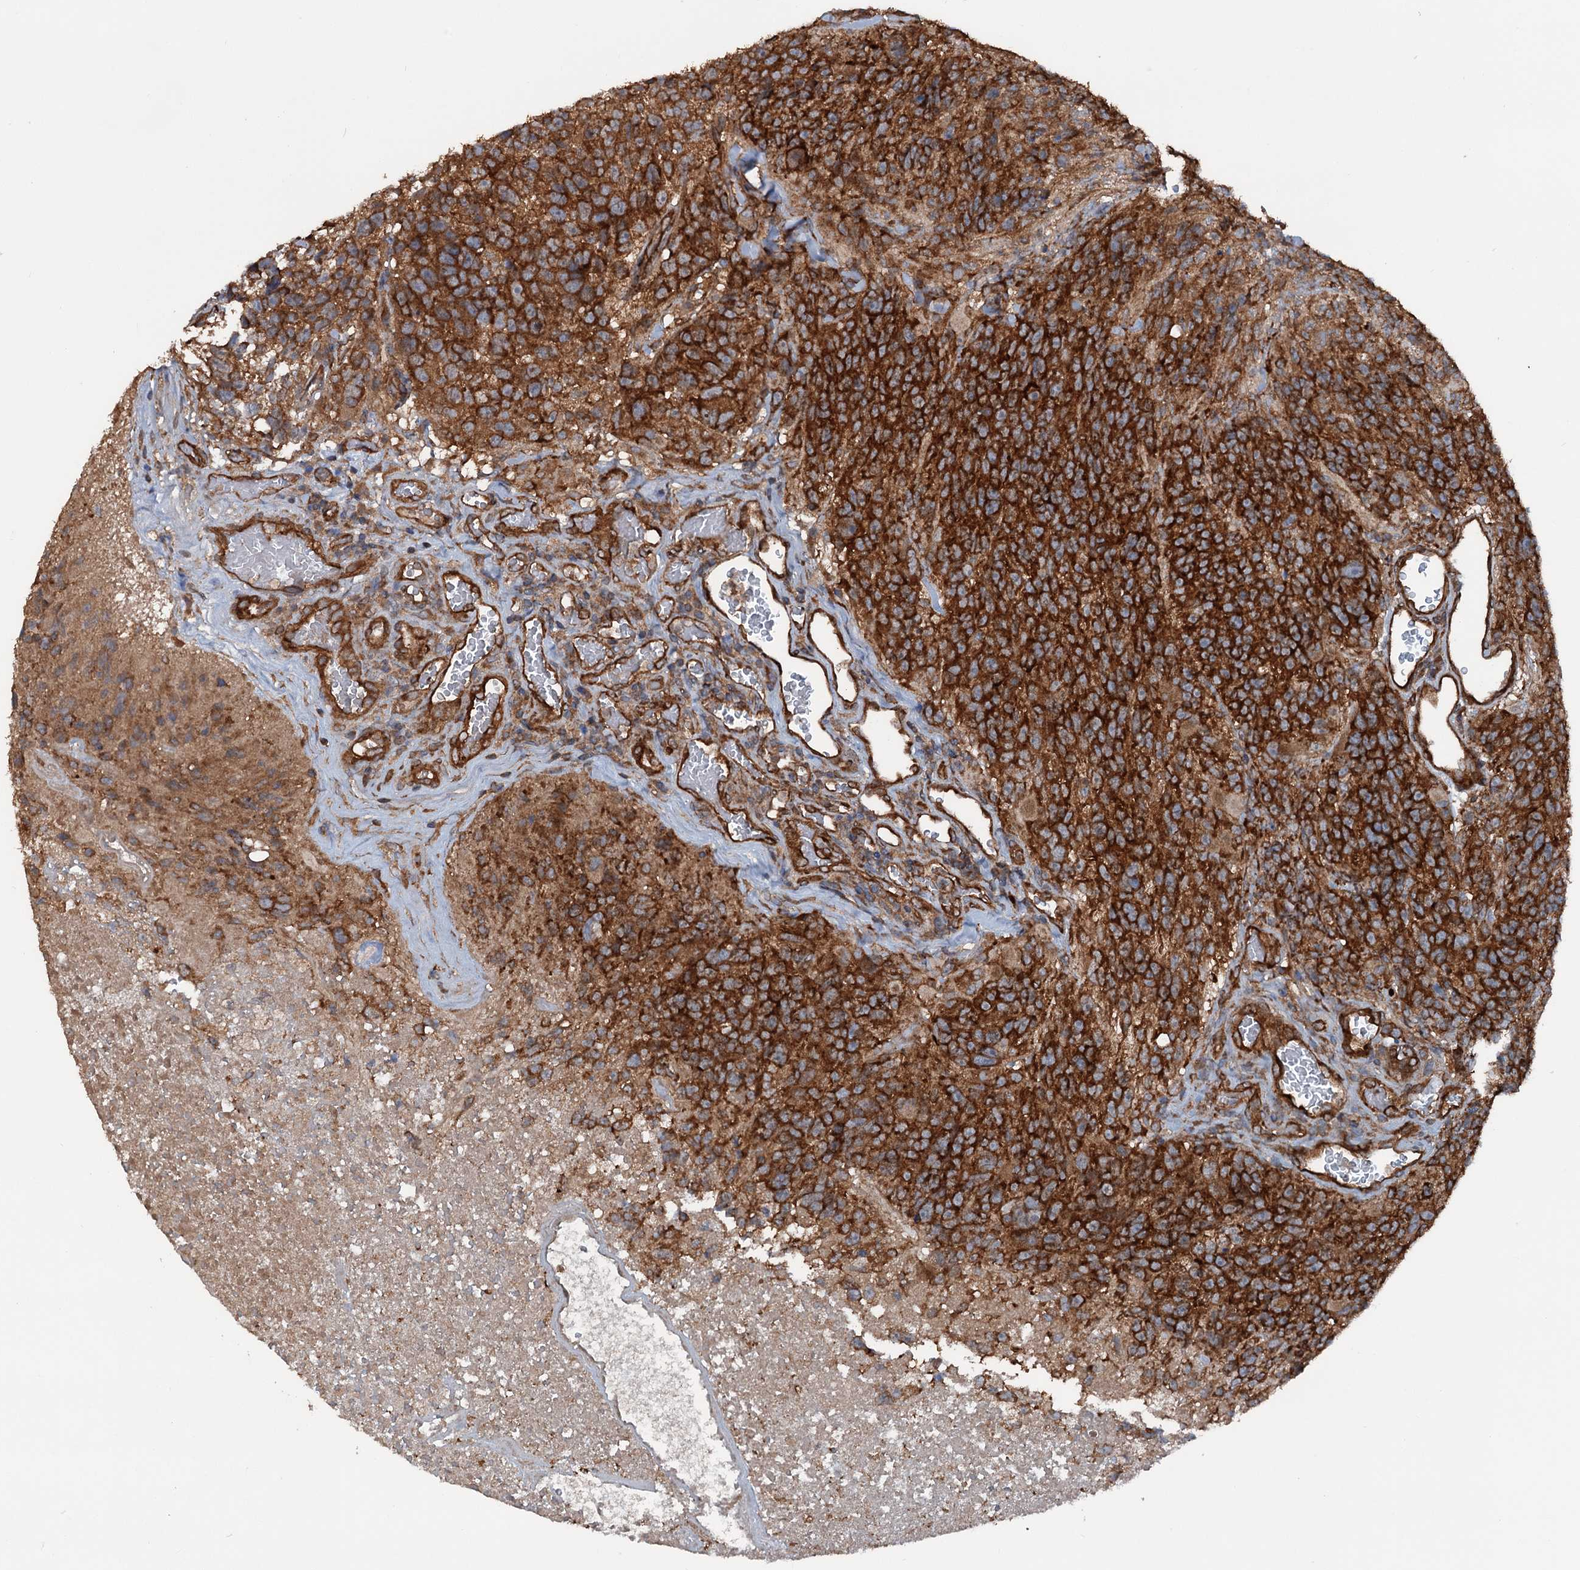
{"staining": {"intensity": "strong", "quantity": ">75%", "location": "cytoplasmic/membranous"}, "tissue": "glioma", "cell_type": "Tumor cells", "image_type": "cancer", "snomed": [{"axis": "morphology", "description": "Glioma, malignant, High grade"}, {"axis": "topography", "description": "Brain"}], "caption": "This is a photomicrograph of IHC staining of glioma, which shows strong expression in the cytoplasmic/membranous of tumor cells.", "gene": "RNF214", "patient": {"sex": "male", "age": 76}}